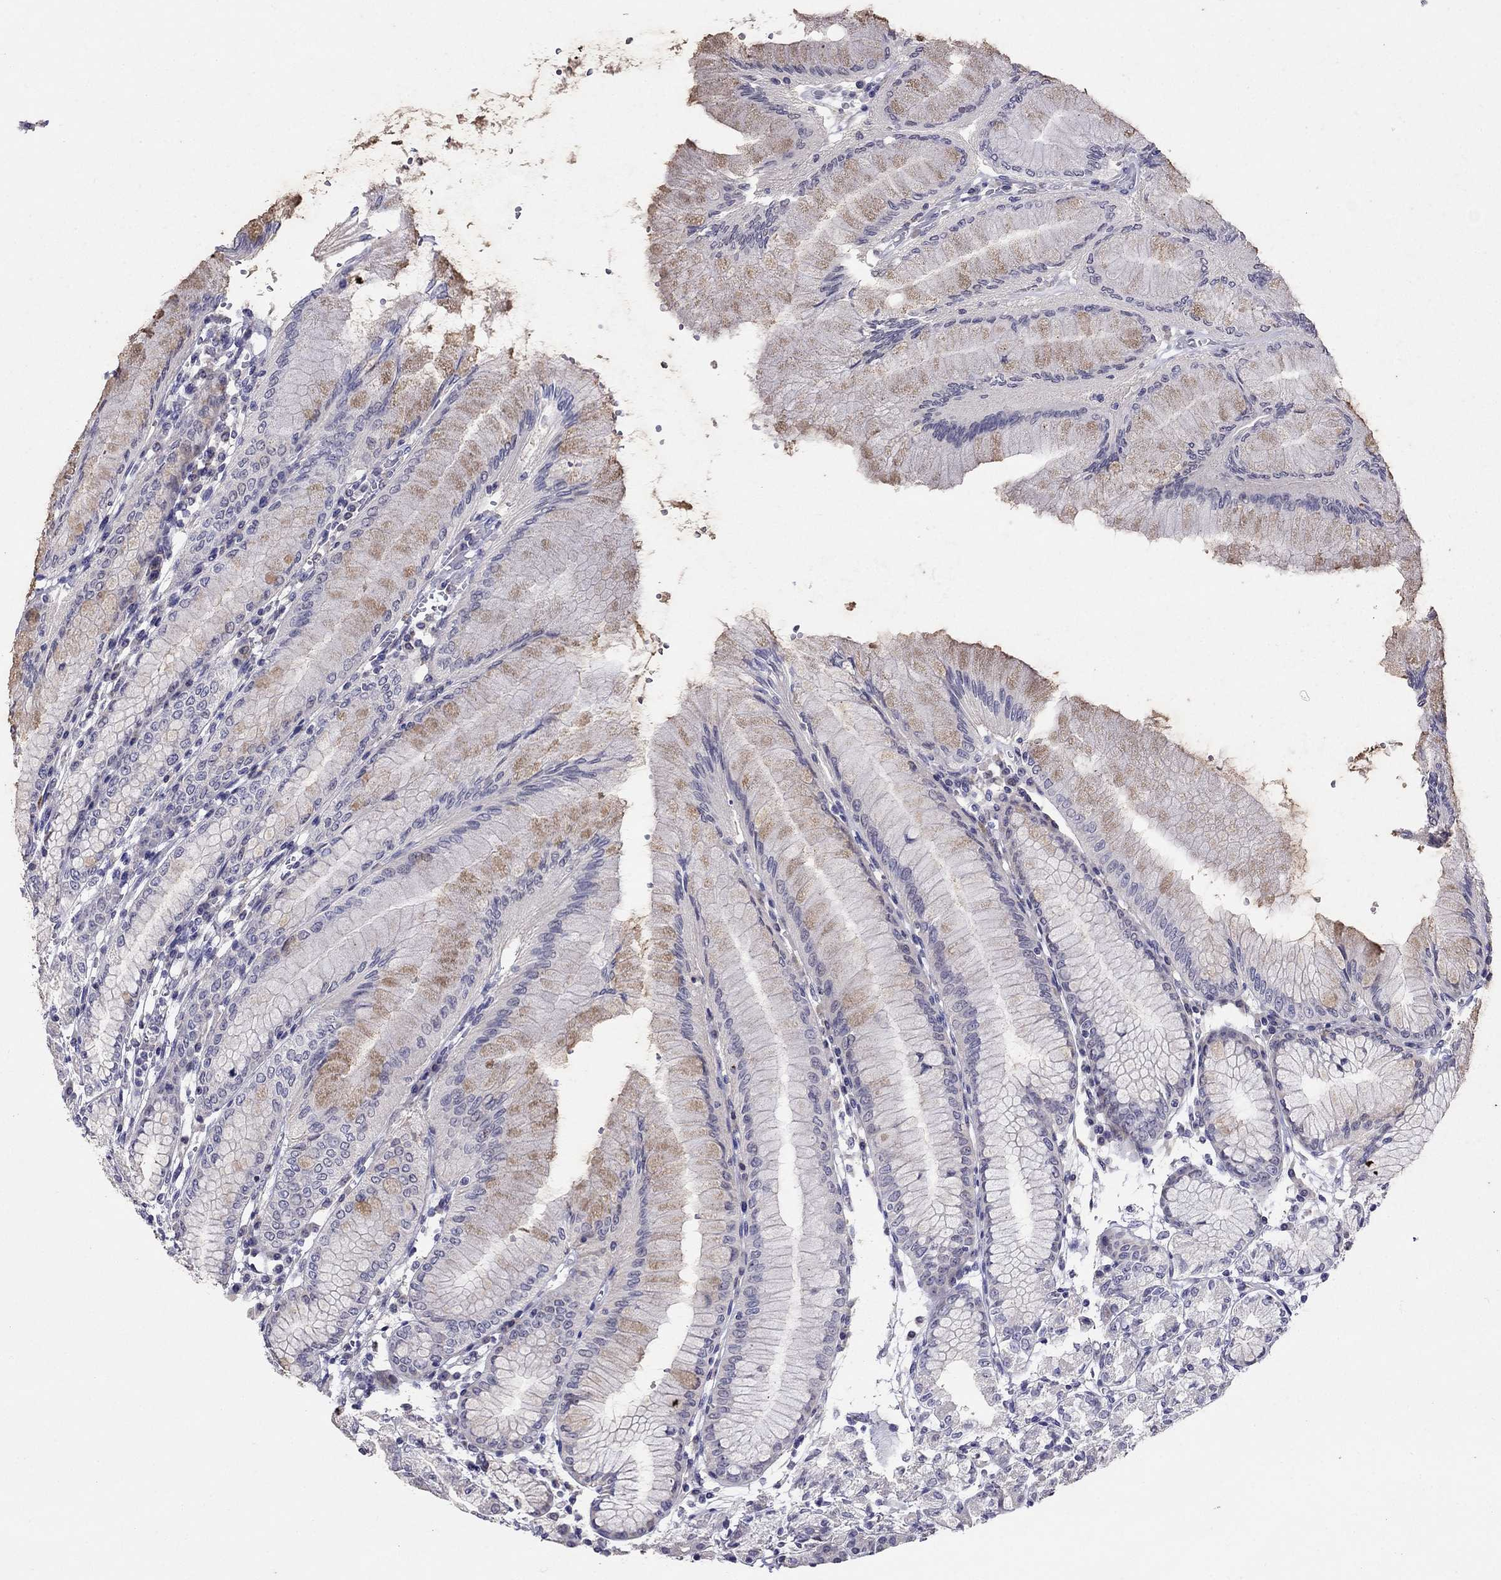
{"staining": {"intensity": "weak", "quantity": "<25%", "location": "cytoplasmic/membranous"}, "tissue": "stomach", "cell_type": "Glandular cells", "image_type": "normal", "snomed": [{"axis": "morphology", "description": "Normal tissue, NOS"}, {"axis": "topography", "description": "Skeletal muscle"}, {"axis": "topography", "description": "Stomach"}], "caption": "This image is of benign stomach stained with immunohistochemistry to label a protein in brown with the nuclei are counter-stained blue. There is no positivity in glandular cells. The staining was performed using DAB to visualize the protein expression in brown, while the nuclei were stained in blue with hematoxylin (Magnification: 20x).", "gene": "MAGEB4", "patient": {"sex": "female", "age": 57}}